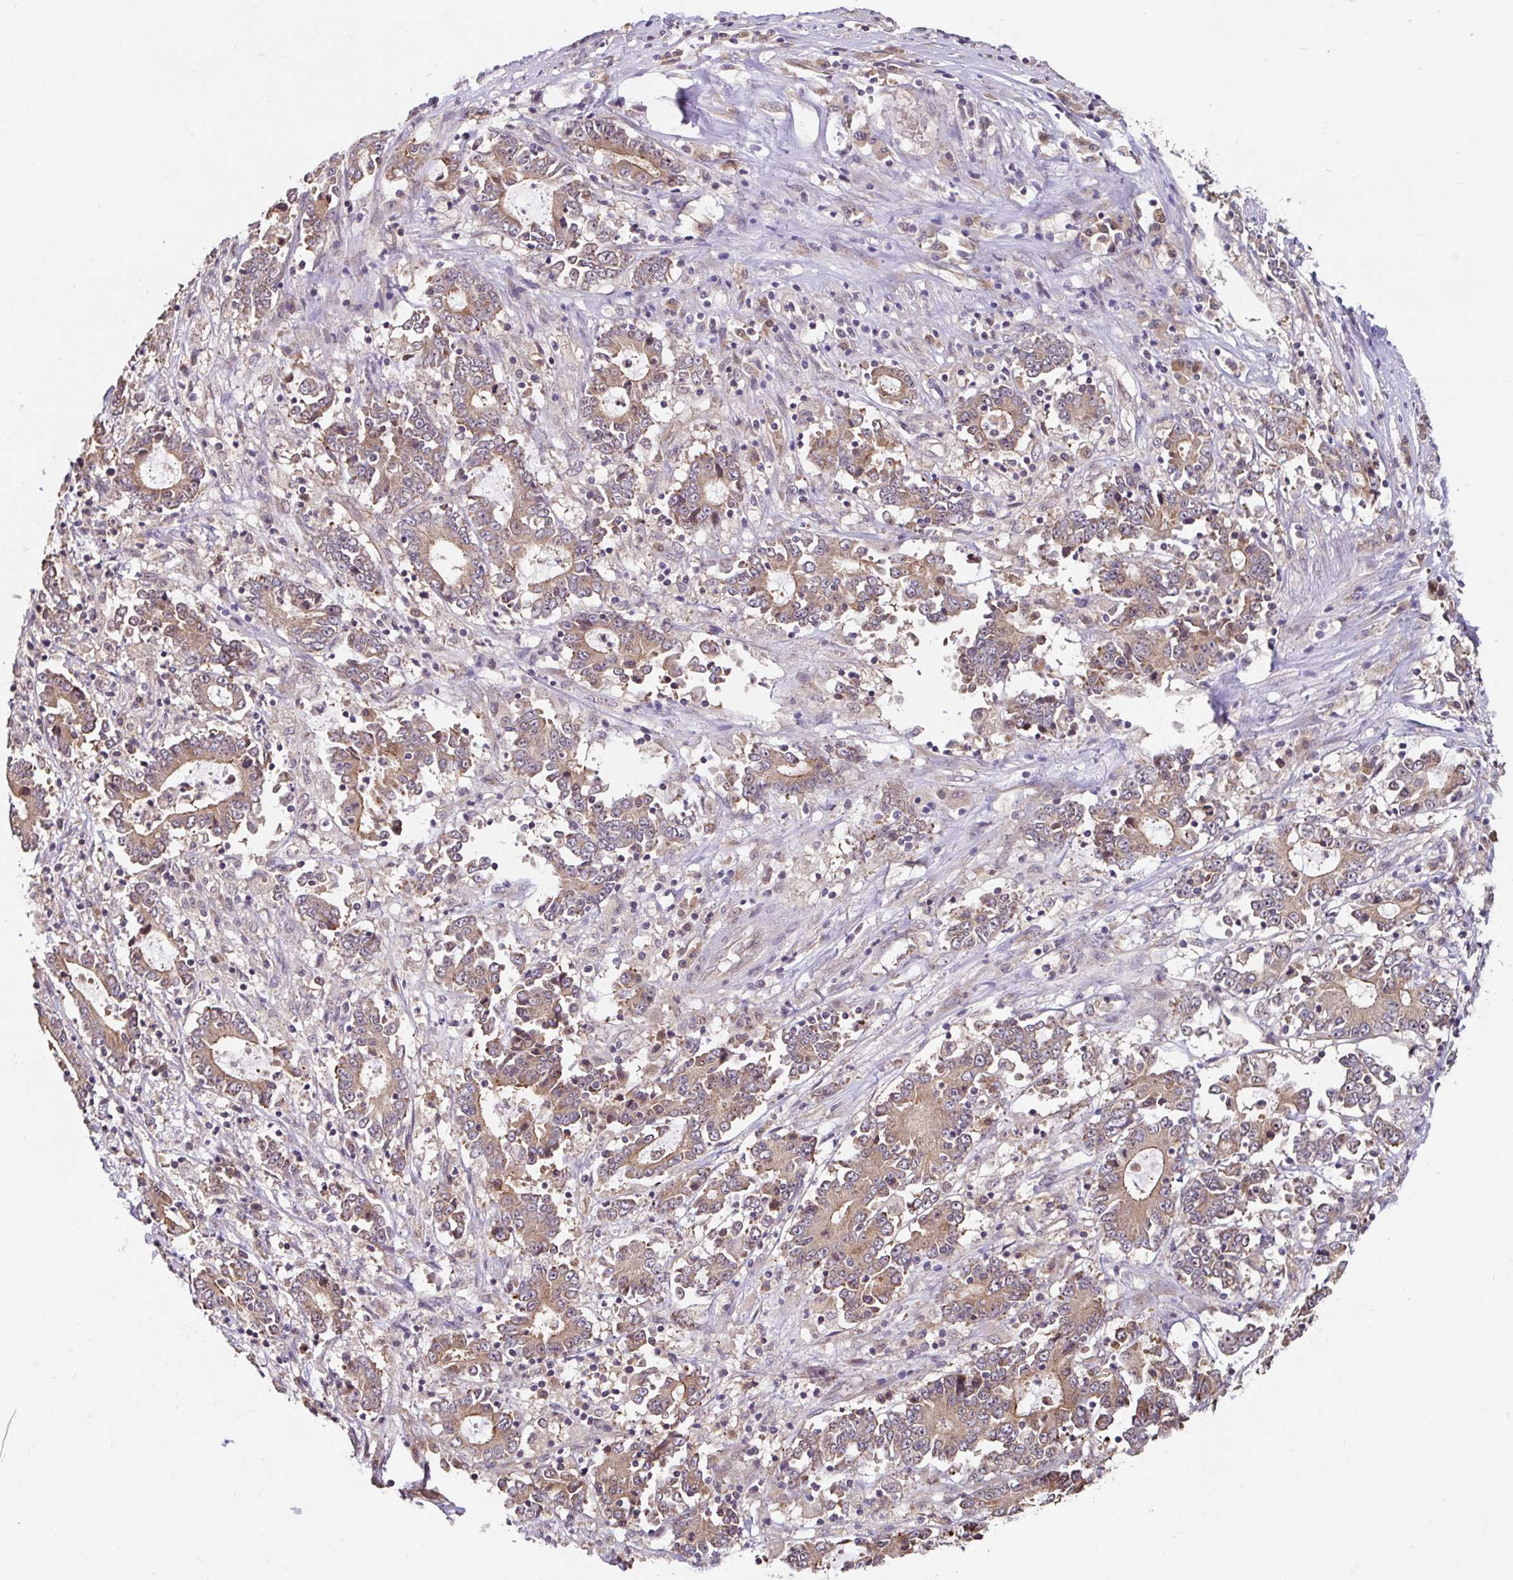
{"staining": {"intensity": "weak", "quantity": ">75%", "location": "cytoplasmic/membranous"}, "tissue": "stomach cancer", "cell_type": "Tumor cells", "image_type": "cancer", "snomed": [{"axis": "morphology", "description": "Adenocarcinoma, NOS"}, {"axis": "topography", "description": "Stomach, upper"}], "caption": "There is low levels of weak cytoplasmic/membranous expression in tumor cells of stomach adenocarcinoma, as demonstrated by immunohistochemical staining (brown color).", "gene": "STYXL1", "patient": {"sex": "male", "age": 68}}